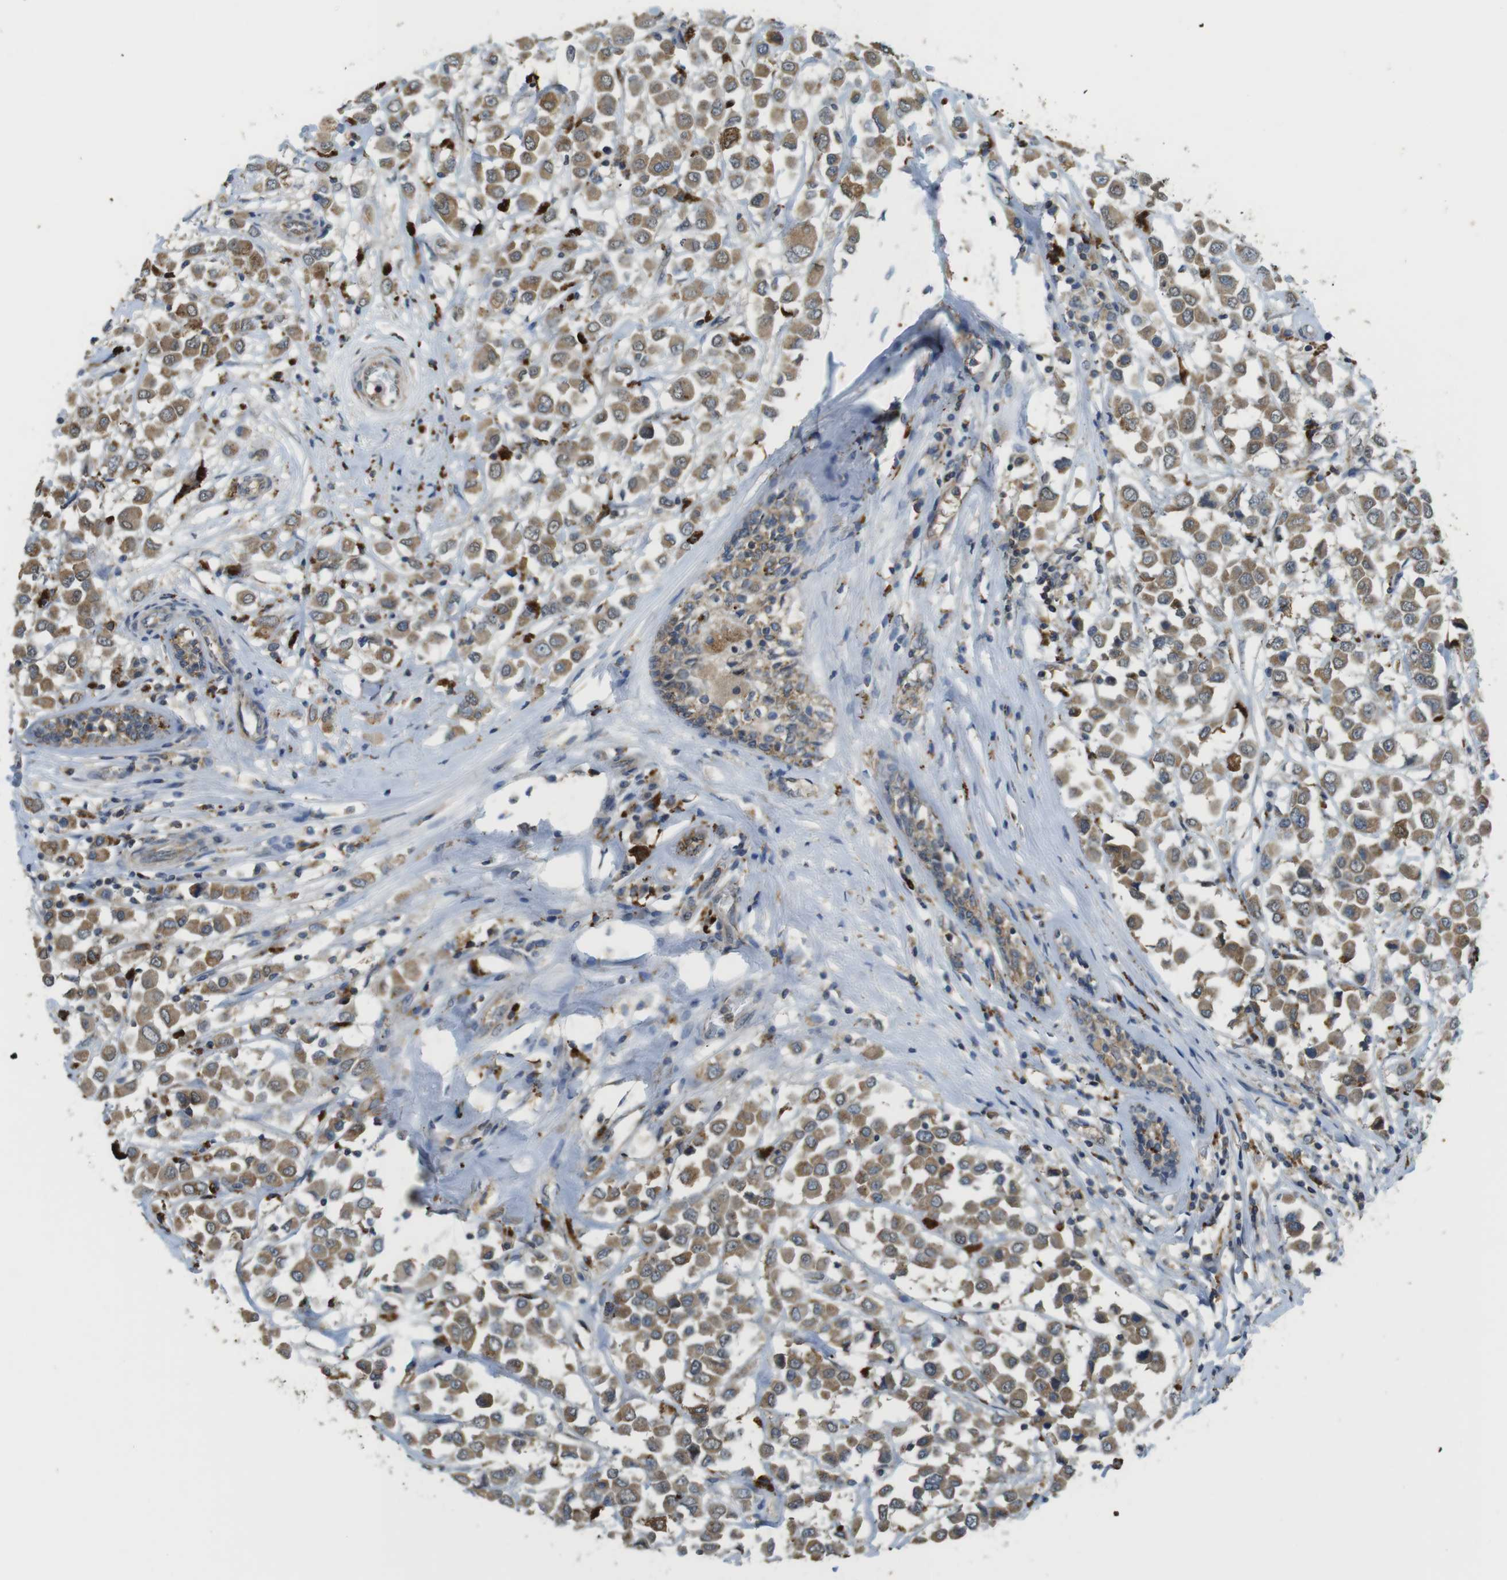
{"staining": {"intensity": "moderate", "quantity": ">75%", "location": "cytoplasmic/membranous"}, "tissue": "breast cancer", "cell_type": "Tumor cells", "image_type": "cancer", "snomed": [{"axis": "morphology", "description": "Duct carcinoma"}, {"axis": "topography", "description": "Breast"}], "caption": "Breast cancer (intraductal carcinoma) was stained to show a protein in brown. There is medium levels of moderate cytoplasmic/membranous positivity in about >75% of tumor cells.", "gene": "BRI3BP", "patient": {"sex": "female", "age": 61}}